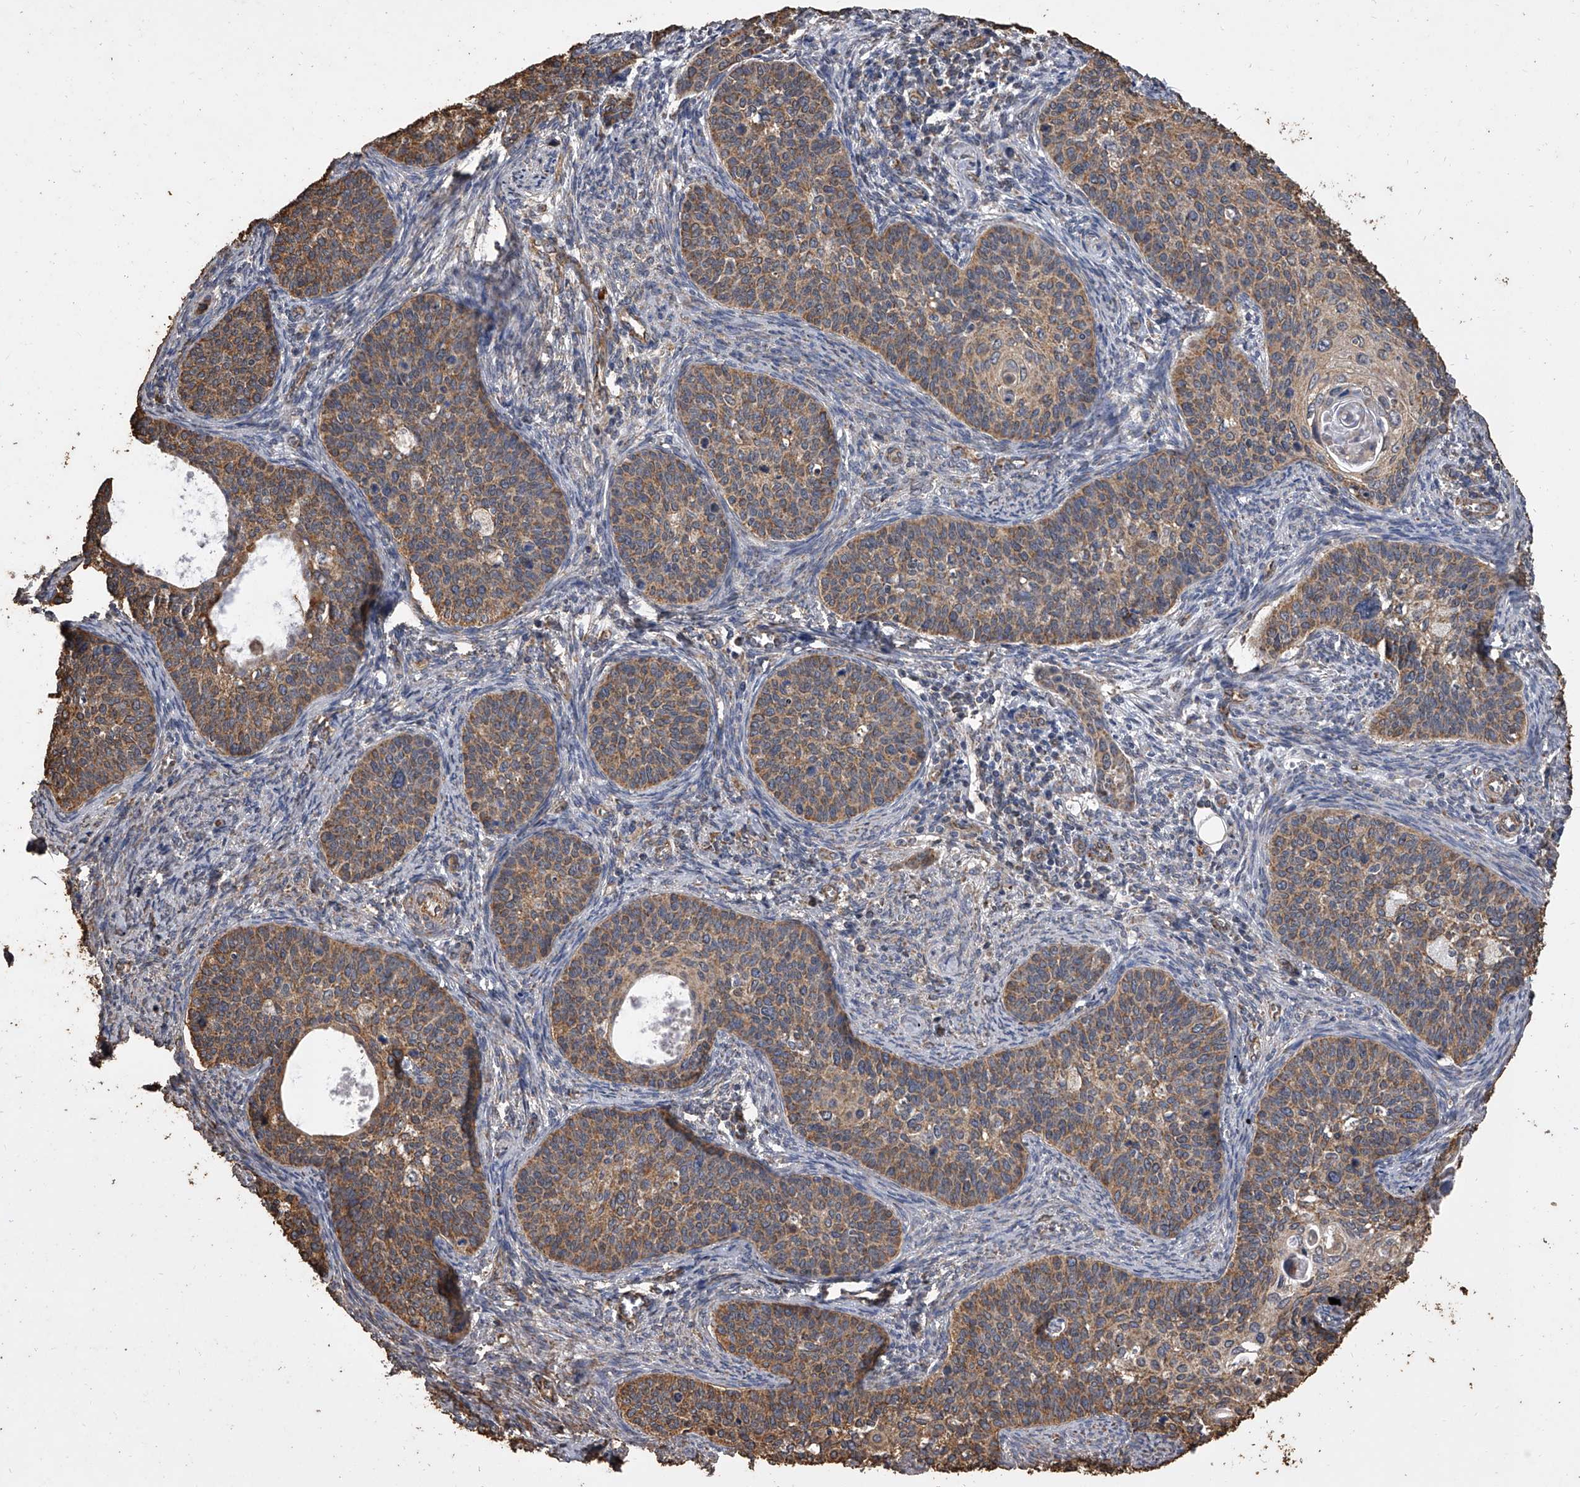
{"staining": {"intensity": "moderate", "quantity": ">75%", "location": "cytoplasmic/membranous,nuclear"}, "tissue": "cervical cancer", "cell_type": "Tumor cells", "image_type": "cancer", "snomed": [{"axis": "morphology", "description": "Squamous cell carcinoma, NOS"}, {"axis": "topography", "description": "Cervix"}], "caption": "Protein staining of cervical squamous cell carcinoma tissue reveals moderate cytoplasmic/membranous and nuclear staining in approximately >75% of tumor cells.", "gene": "MRPL28", "patient": {"sex": "female", "age": 33}}